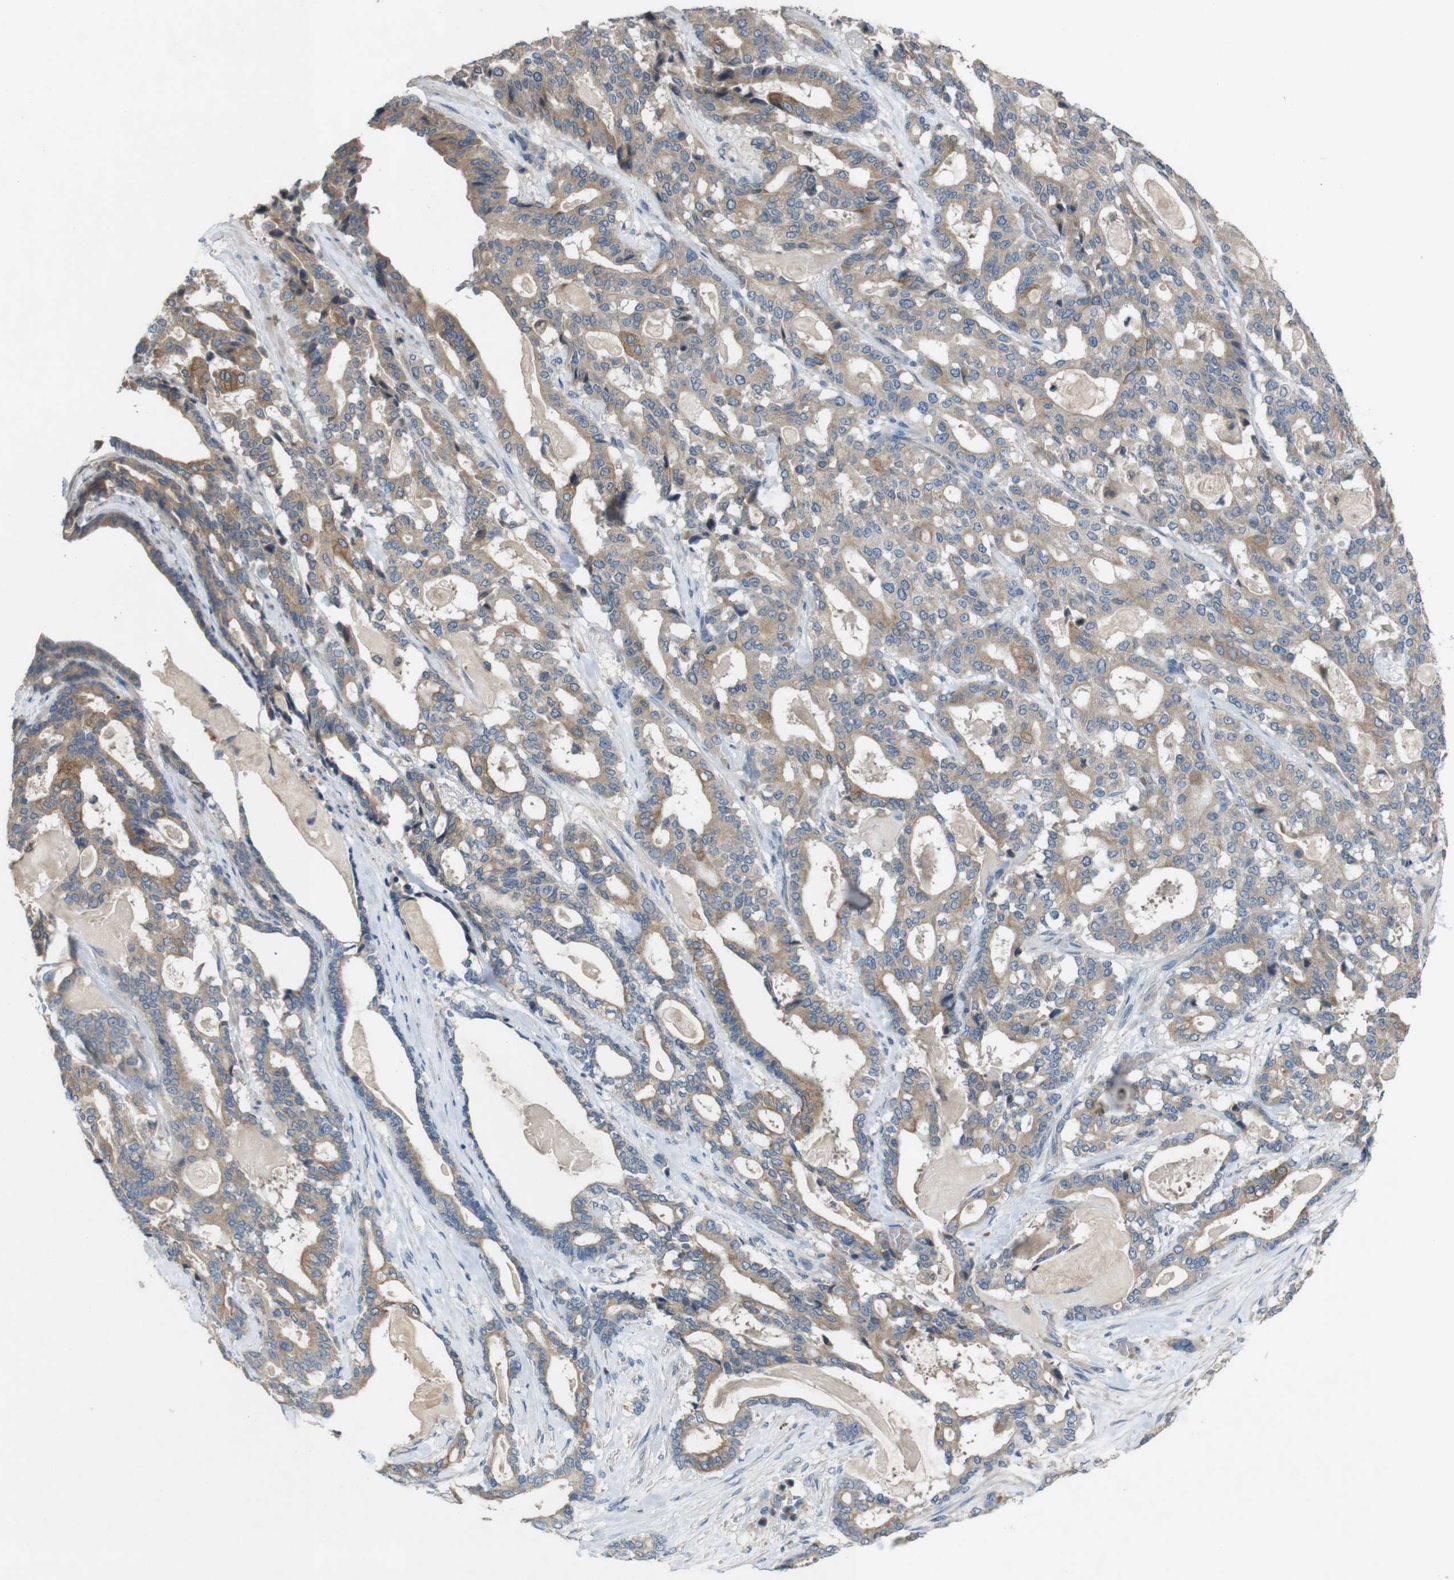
{"staining": {"intensity": "moderate", "quantity": ">75%", "location": "cytoplasmic/membranous"}, "tissue": "pancreatic cancer", "cell_type": "Tumor cells", "image_type": "cancer", "snomed": [{"axis": "morphology", "description": "Adenocarcinoma, NOS"}, {"axis": "topography", "description": "Pancreas"}], "caption": "Protein expression analysis of human pancreatic cancer reveals moderate cytoplasmic/membranous positivity in approximately >75% of tumor cells.", "gene": "MOGAT3", "patient": {"sex": "male", "age": 63}}